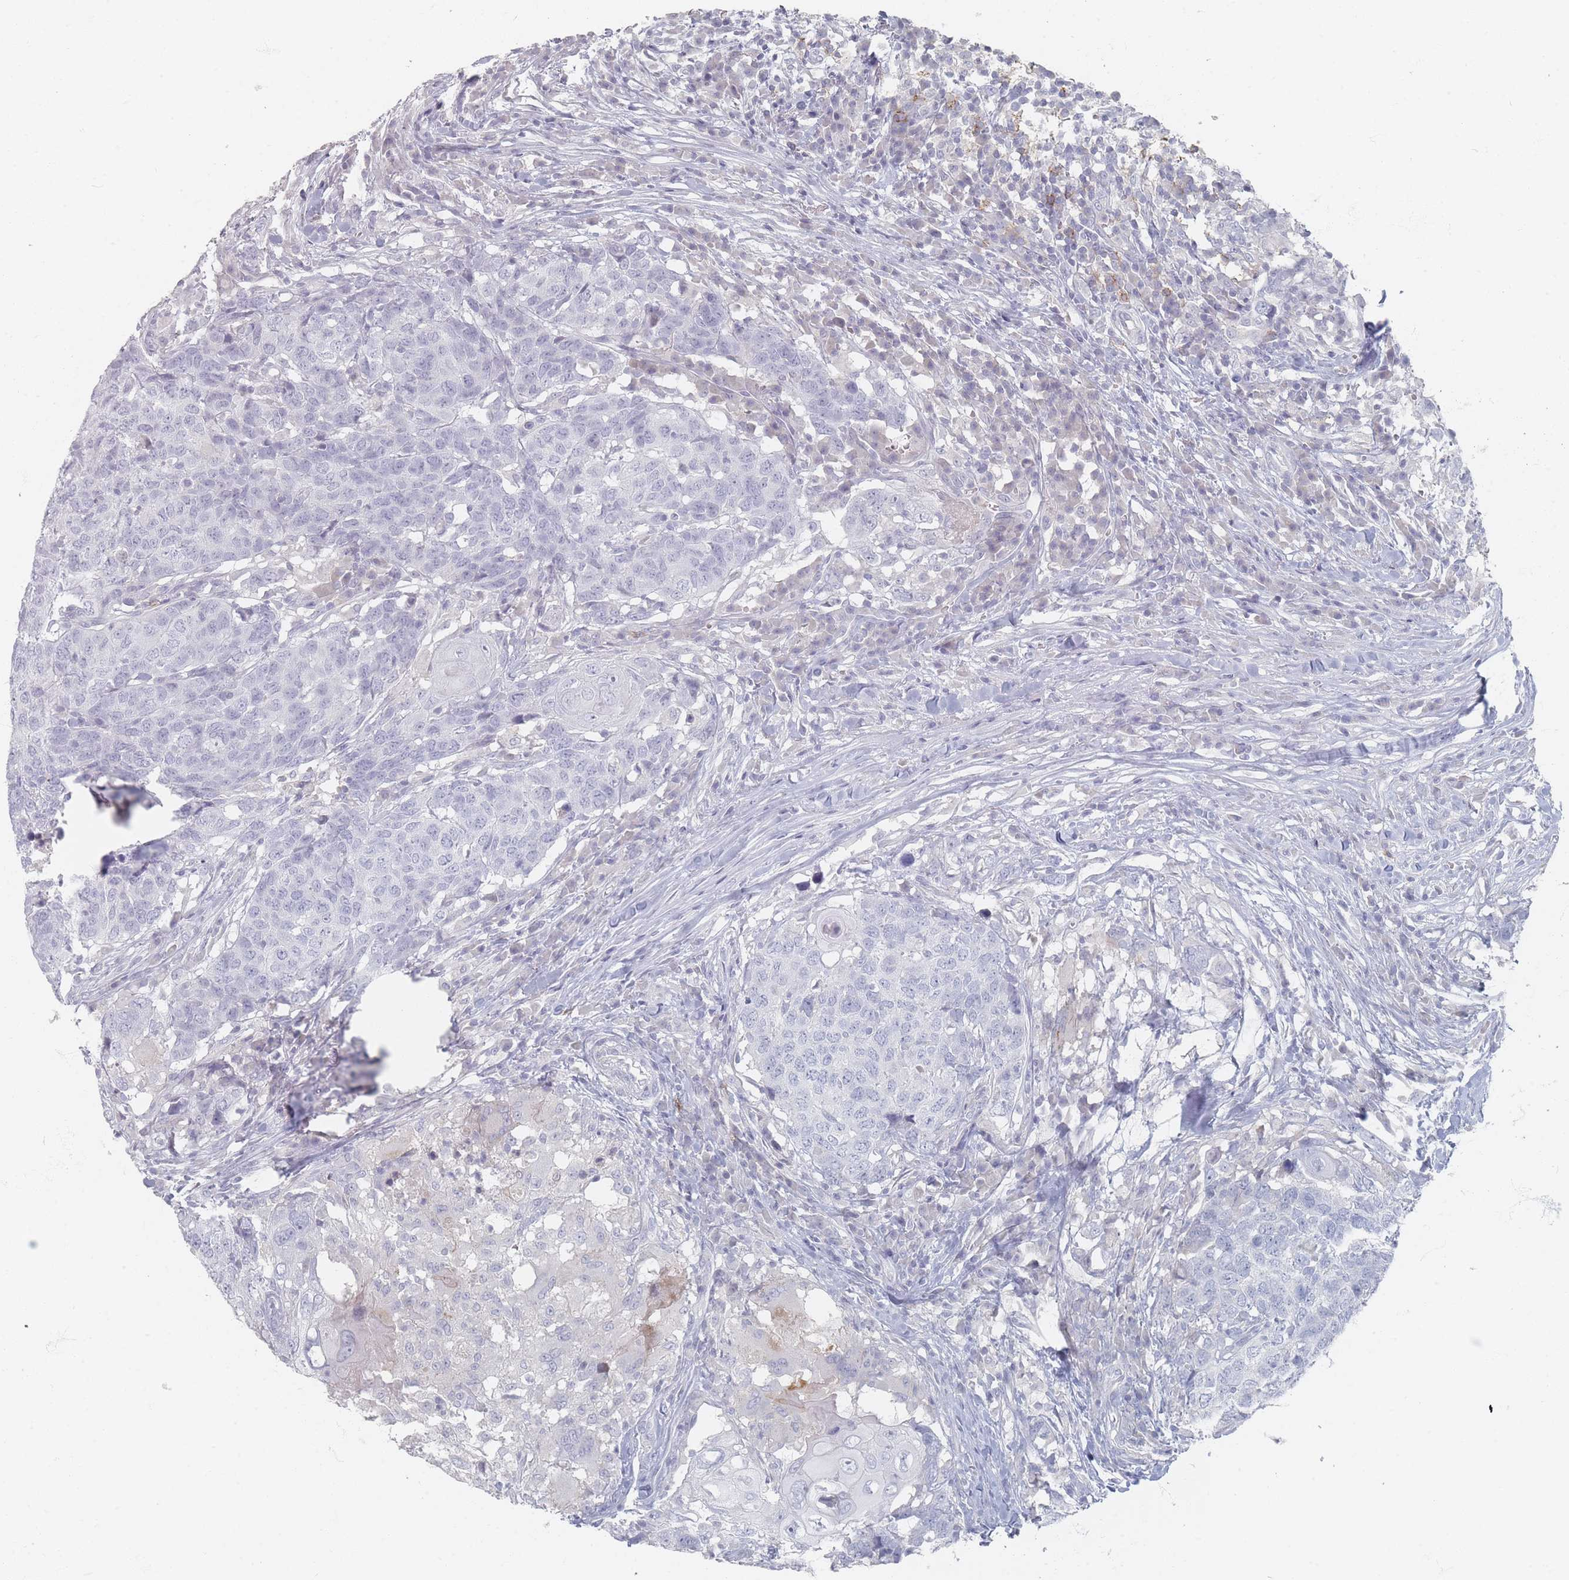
{"staining": {"intensity": "negative", "quantity": "none", "location": "none"}, "tissue": "head and neck cancer", "cell_type": "Tumor cells", "image_type": "cancer", "snomed": [{"axis": "morphology", "description": "Normal tissue, NOS"}, {"axis": "morphology", "description": "Squamous cell carcinoma, NOS"}, {"axis": "topography", "description": "Skeletal muscle"}, {"axis": "topography", "description": "Vascular tissue"}, {"axis": "topography", "description": "Peripheral nerve tissue"}, {"axis": "topography", "description": "Head-Neck"}], "caption": "DAB immunohistochemical staining of head and neck cancer (squamous cell carcinoma) reveals no significant expression in tumor cells.", "gene": "CD37", "patient": {"sex": "male", "age": 66}}